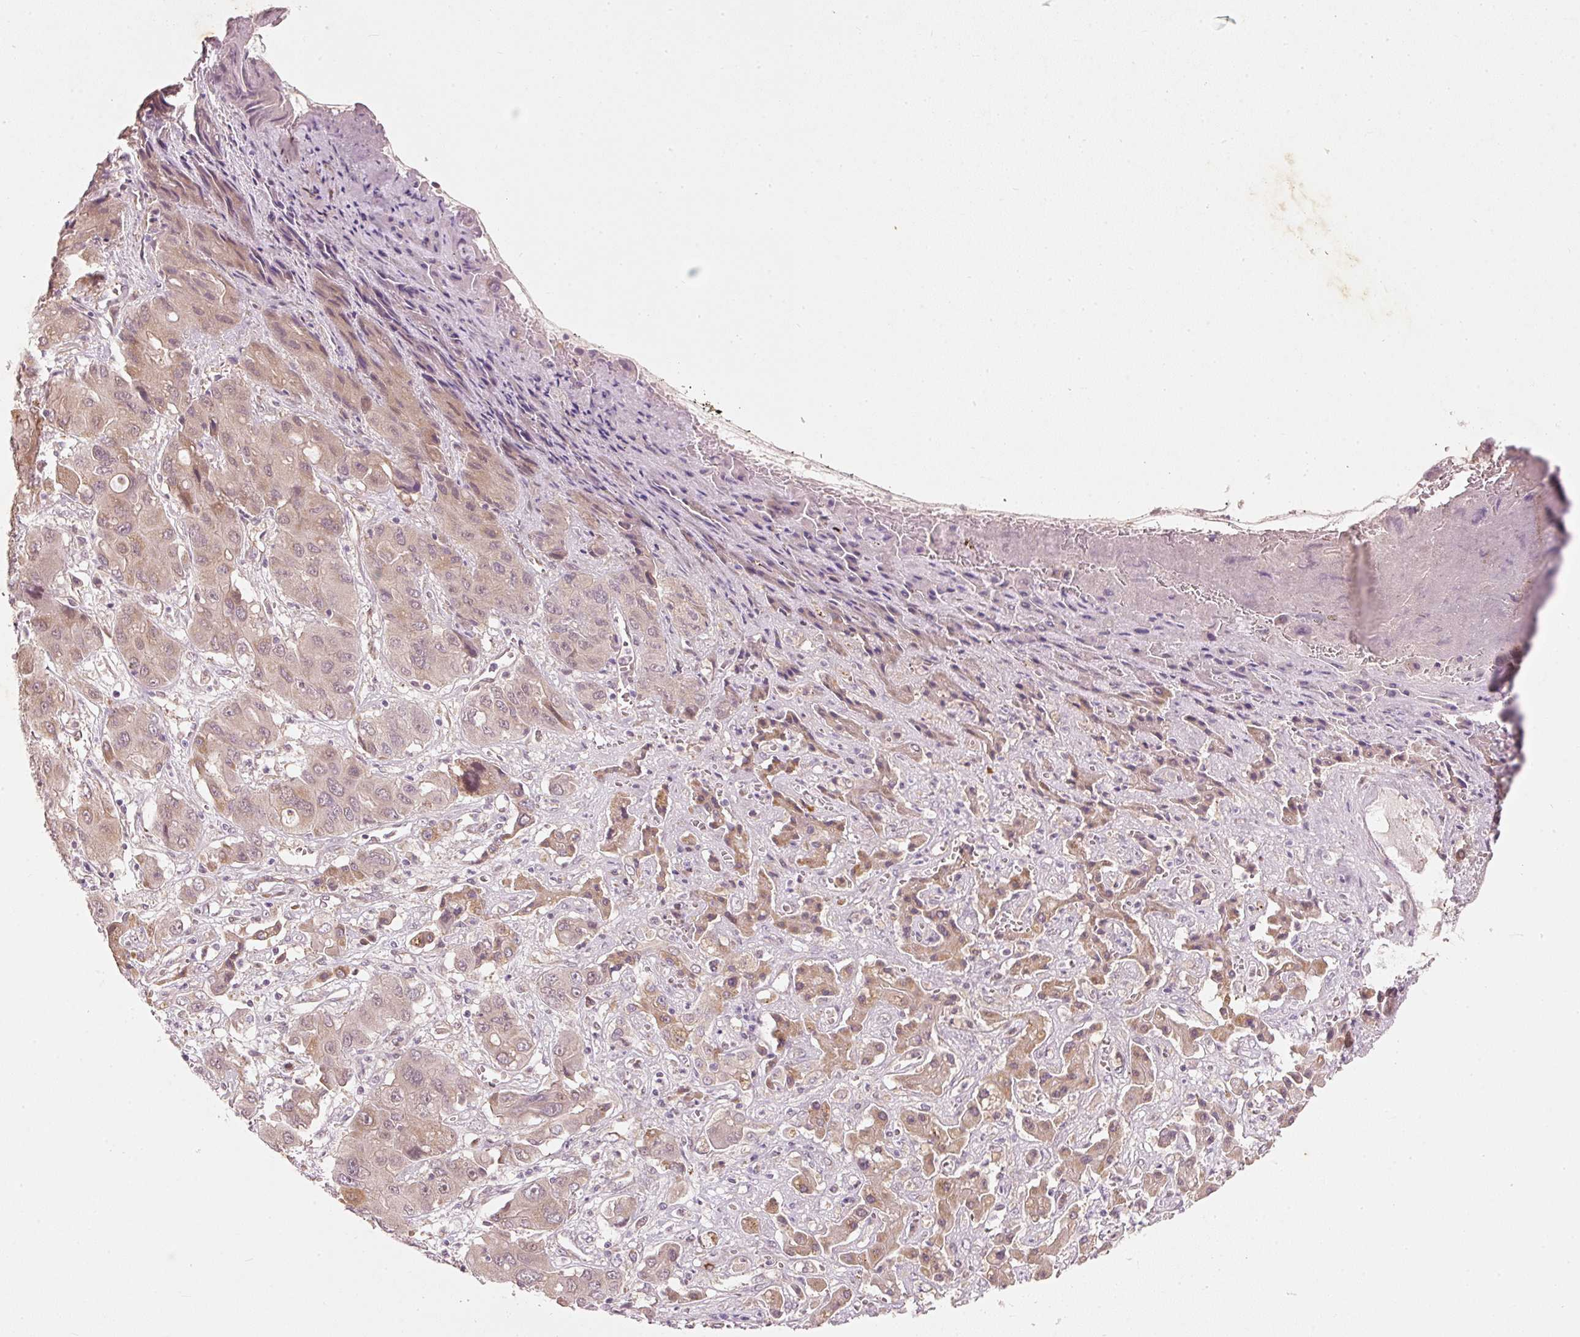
{"staining": {"intensity": "weak", "quantity": "25%-75%", "location": "cytoplasmic/membranous,nuclear"}, "tissue": "liver cancer", "cell_type": "Tumor cells", "image_type": "cancer", "snomed": [{"axis": "morphology", "description": "Cholangiocarcinoma"}, {"axis": "topography", "description": "Liver"}], "caption": "The photomicrograph reveals immunohistochemical staining of liver cancer (cholangiocarcinoma). There is weak cytoplasmic/membranous and nuclear positivity is present in about 25%-75% of tumor cells. (DAB = brown stain, brightfield microscopy at high magnification).", "gene": "RGL2", "patient": {"sex": "male", "age": 67}}